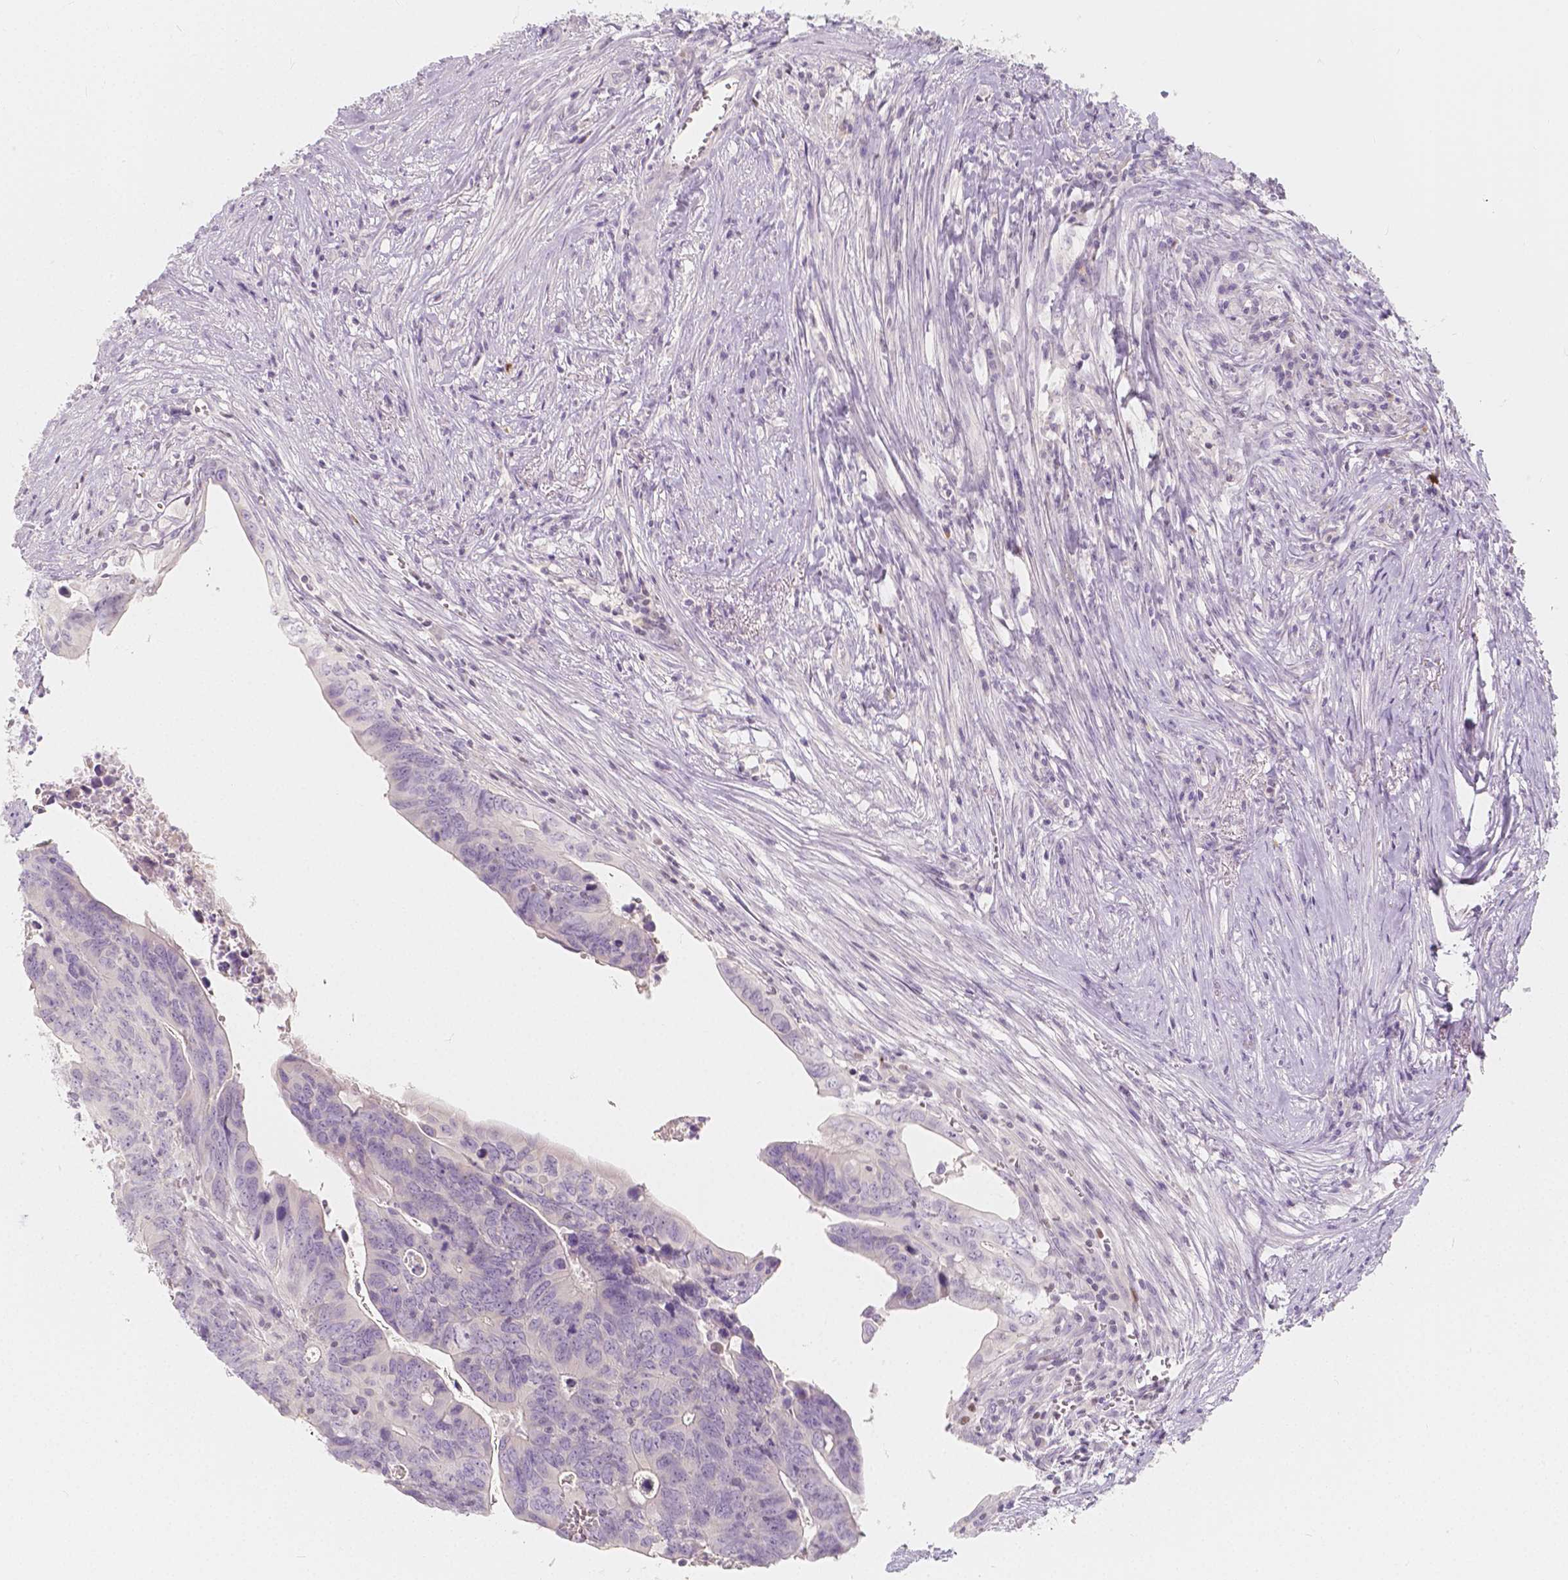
{"staining": {"intensity": "negative", "quantity": "none", "location": "none"}, "tissue": "colorectal cancer", "cell_type": "Tumor cells", "image_type": "cancer", "snomed": [{"axis": "morphology", "description": "Adenocarcinoma, NOS"}, {"axis": "topography", "description": "Colon"}], "caption": "Colorectal cancer was stained to show a protein in brown. There is no significant staining in tumor cells. (Brightfield microscopy of DAB (3,3'-diaminobenzidine) immunohistochemistry (IHC) at high magnification).", "gene": "BATF", "patient": {"sex": "female", "age": 82}}